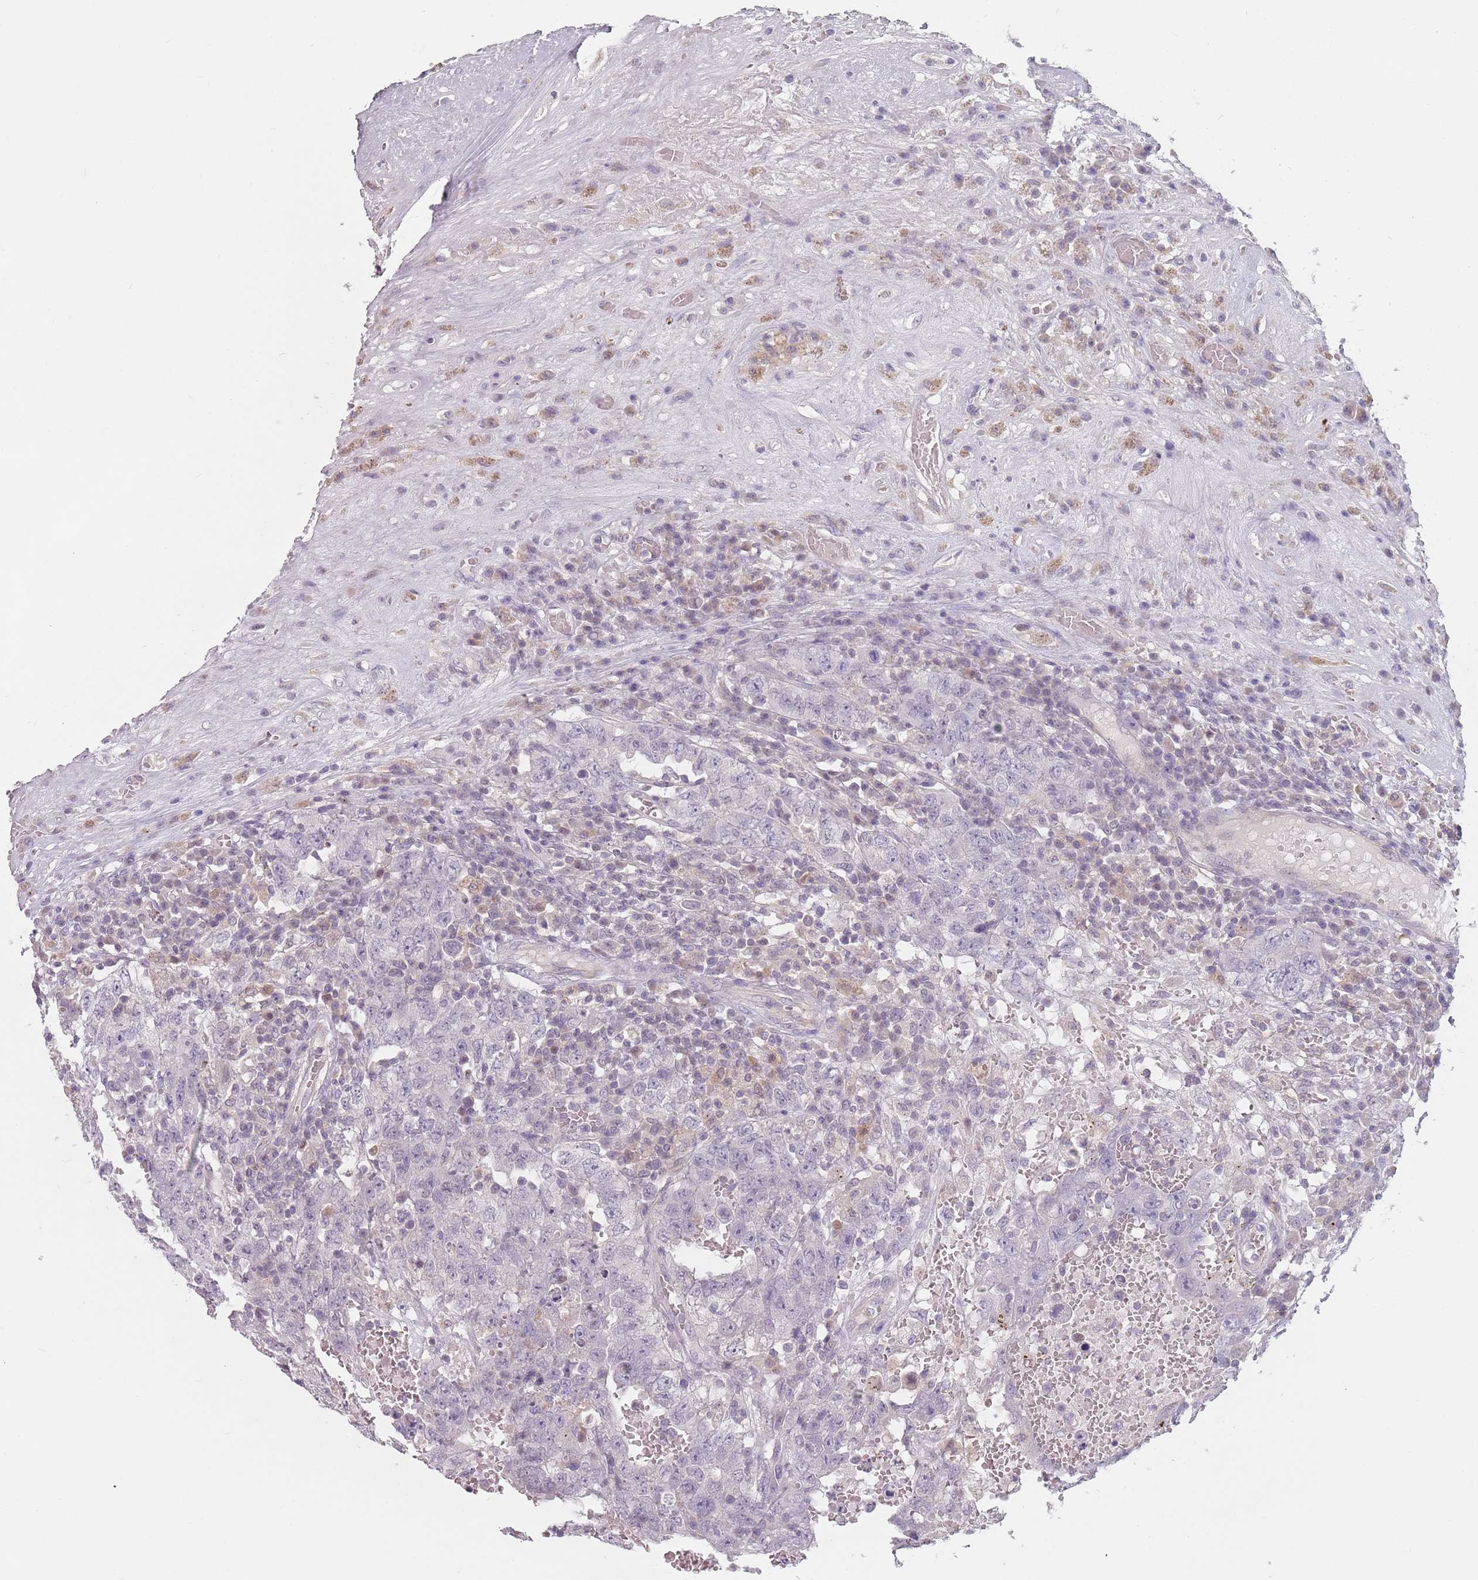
{"staining": {"intensity": "negative", "quantity": "none", "location": "none"}, "tissue": "testis cancer", "cell_type": "Tumor cells", "image_type": "cancer", "snomed": [{"axis": "morphology", "description": "Carcinoma, Embryonal, NOS"}, {"axis": "topography", "description": "Testis"}], "caption": "Image shows no significant protein expression in tumor cells of testis embryonal carcinoma.", "gene": "NAXE", "patient": {"sex": "male", "age": 26}}